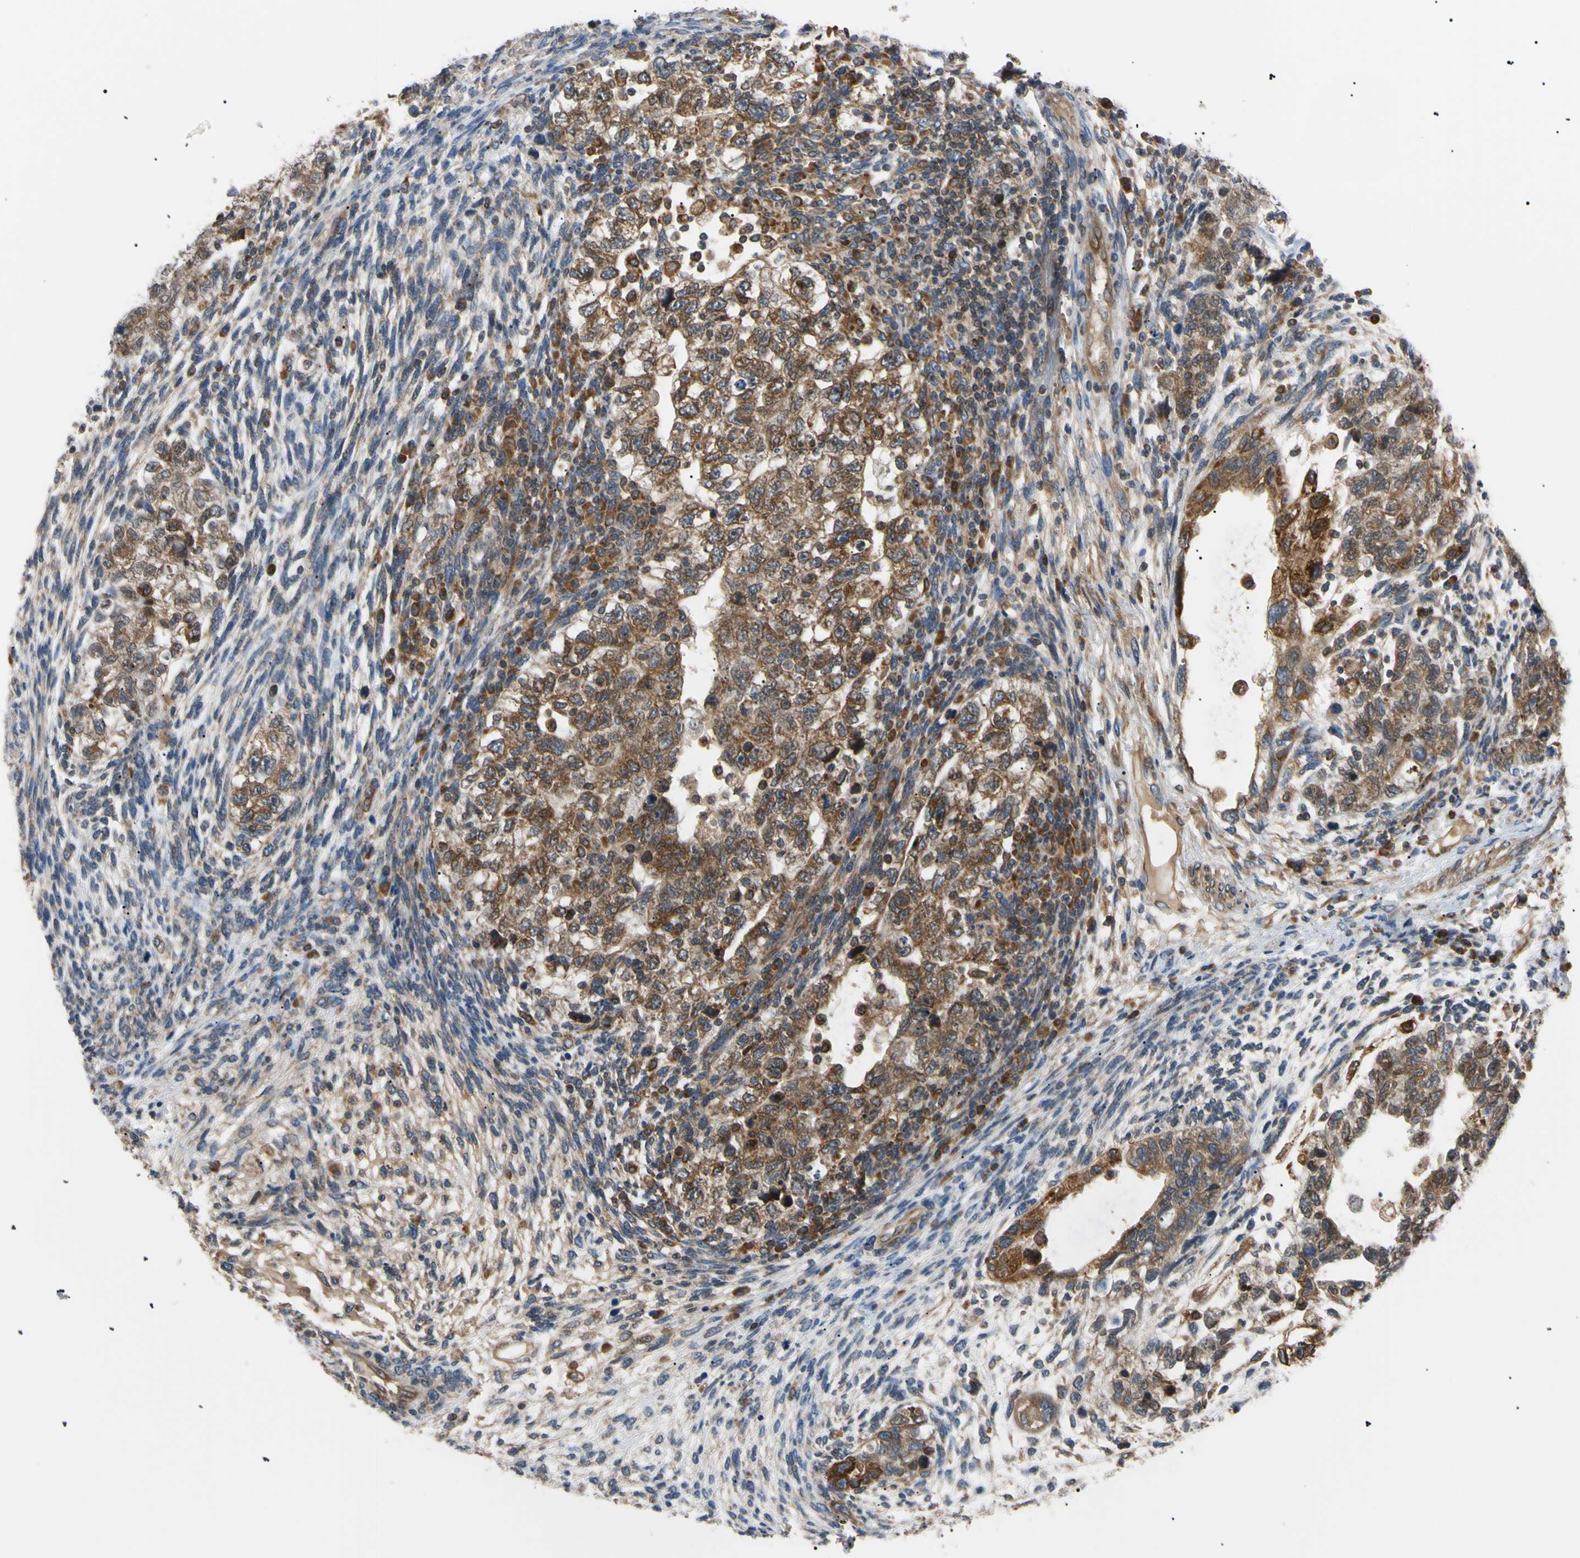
{"staining": {"intensity": "moderate", "quantity": ">75%", "location": "cytoplasmic/membranous"}, "tissue": "testis cancer", "cell_type": "Tumor cells", "image_type": "cancer", "snomed": [{"axis": "morphology", "description": "Normal tissue, NOS"}, {"axis": "morphology", "description": "Carcinoma, Embryonal, NOS"}, {"axis": "topography", "description": "Testis"}], "caption": "This histopathology image reveals IHC staining of human testis cancer (embryonal carcinoma), with medium moderate cytoplasmic/membranous staining in about >75% of tumor cells.", "gene": "VAPA", "patient": {"sex": "male", "age": 36}}